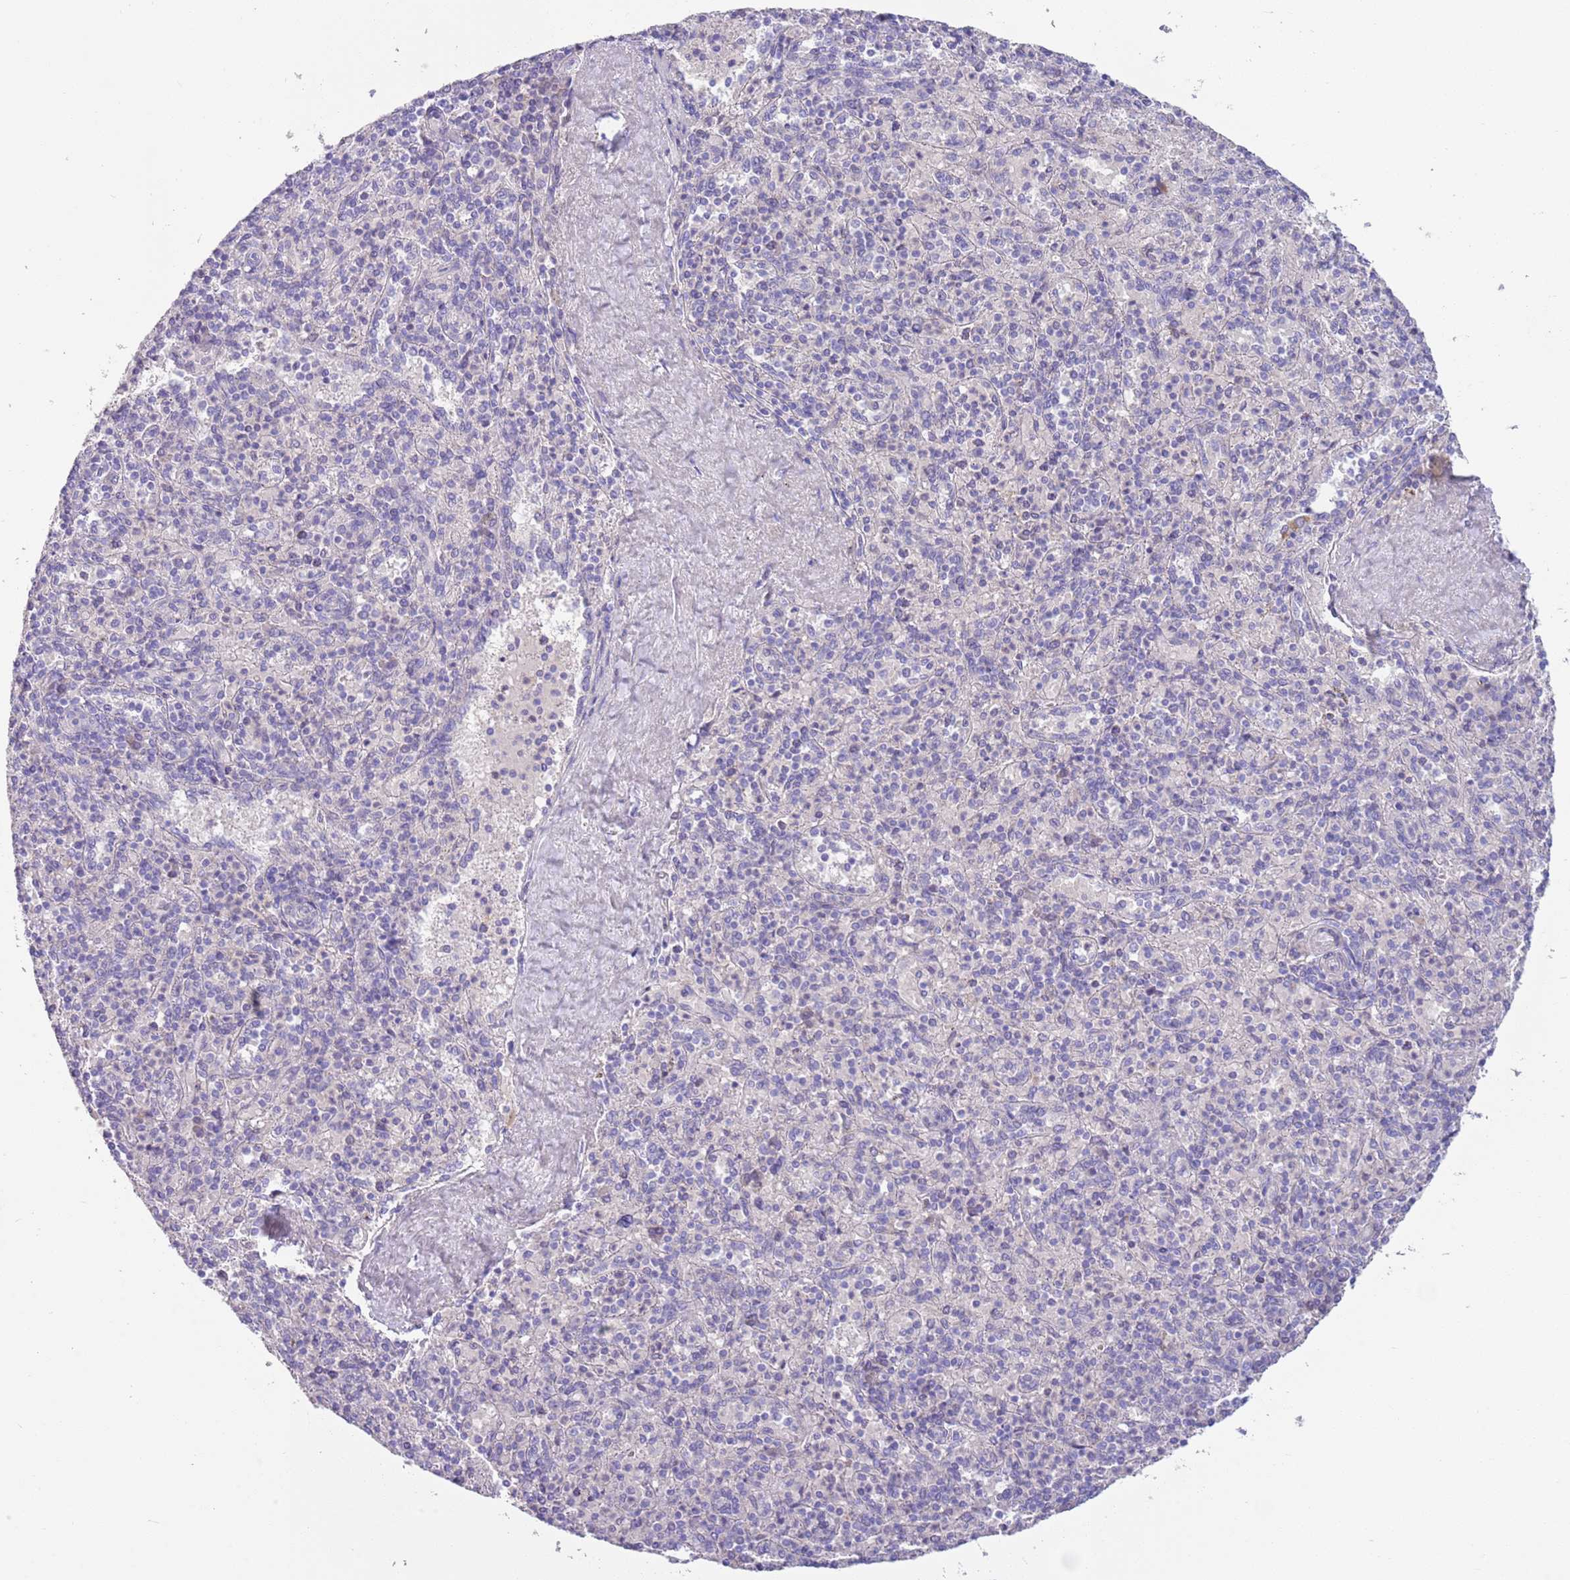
{"staining": {"intensity": "negative", "quantity": "none", "location": "none"}, "tissue": "spleen", "cell_type": "Cells in red pulp", "image_type": "normal", "snomed": [{"axis": "morphology", "description": "Normal tissue, NOS"}, {"axis": "topography", "description": "Spleen"}], "caption": "High power microscopy image of an IHC micrograph of unremarkable spleen, revealing no significant positivity in cells in red pulp. Nuclei are stained in blue.", "gene": "IGFL4", "patient": {"sex": "male", "age": 82}}